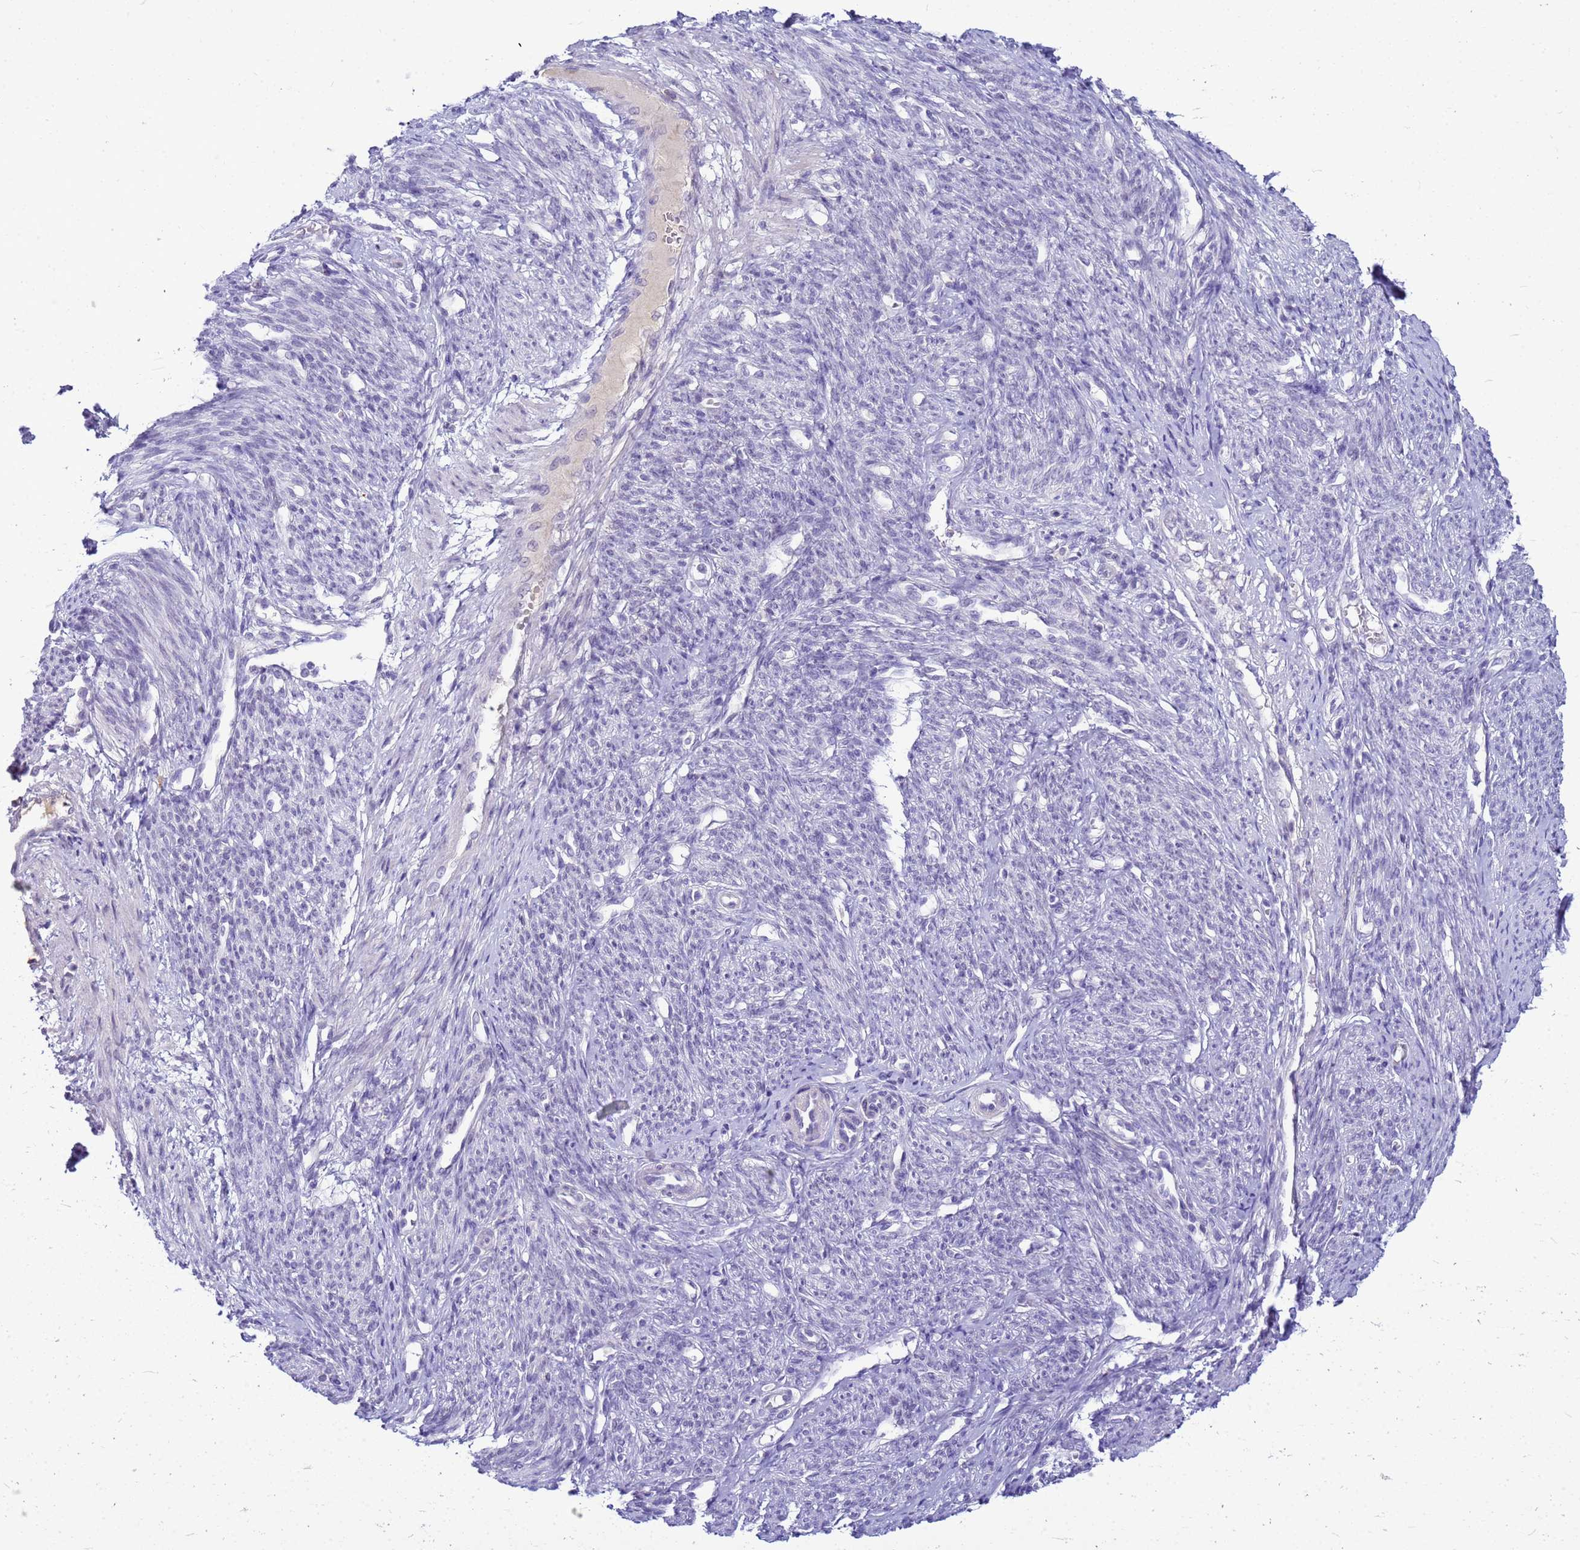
{"staining": {"intensity": "negative", "quantity": "none", "location": "none"}, "tissue": "endometrial cancer", "cell_type": "Tumor cells", "image_type": "cancer", "snomed": [{"axis": "morphology", "description": "Adenocarcinoma, NOS"}, {"axis": "topography", "description": "Endometrium"}], "caption": "Immunohistochemical staining of endometrial adenocarcinoma displays no significant positivity in tumor cells. The staining was performed using DAB (3,3'-diaminobenzidine) to visualize the protein expression in brown, while the nuclei were stained in blue with hematoxylin (Magnification: 20x).", "gene": "DMRTC2", "patient": {"sex": "female", "age": 62}}